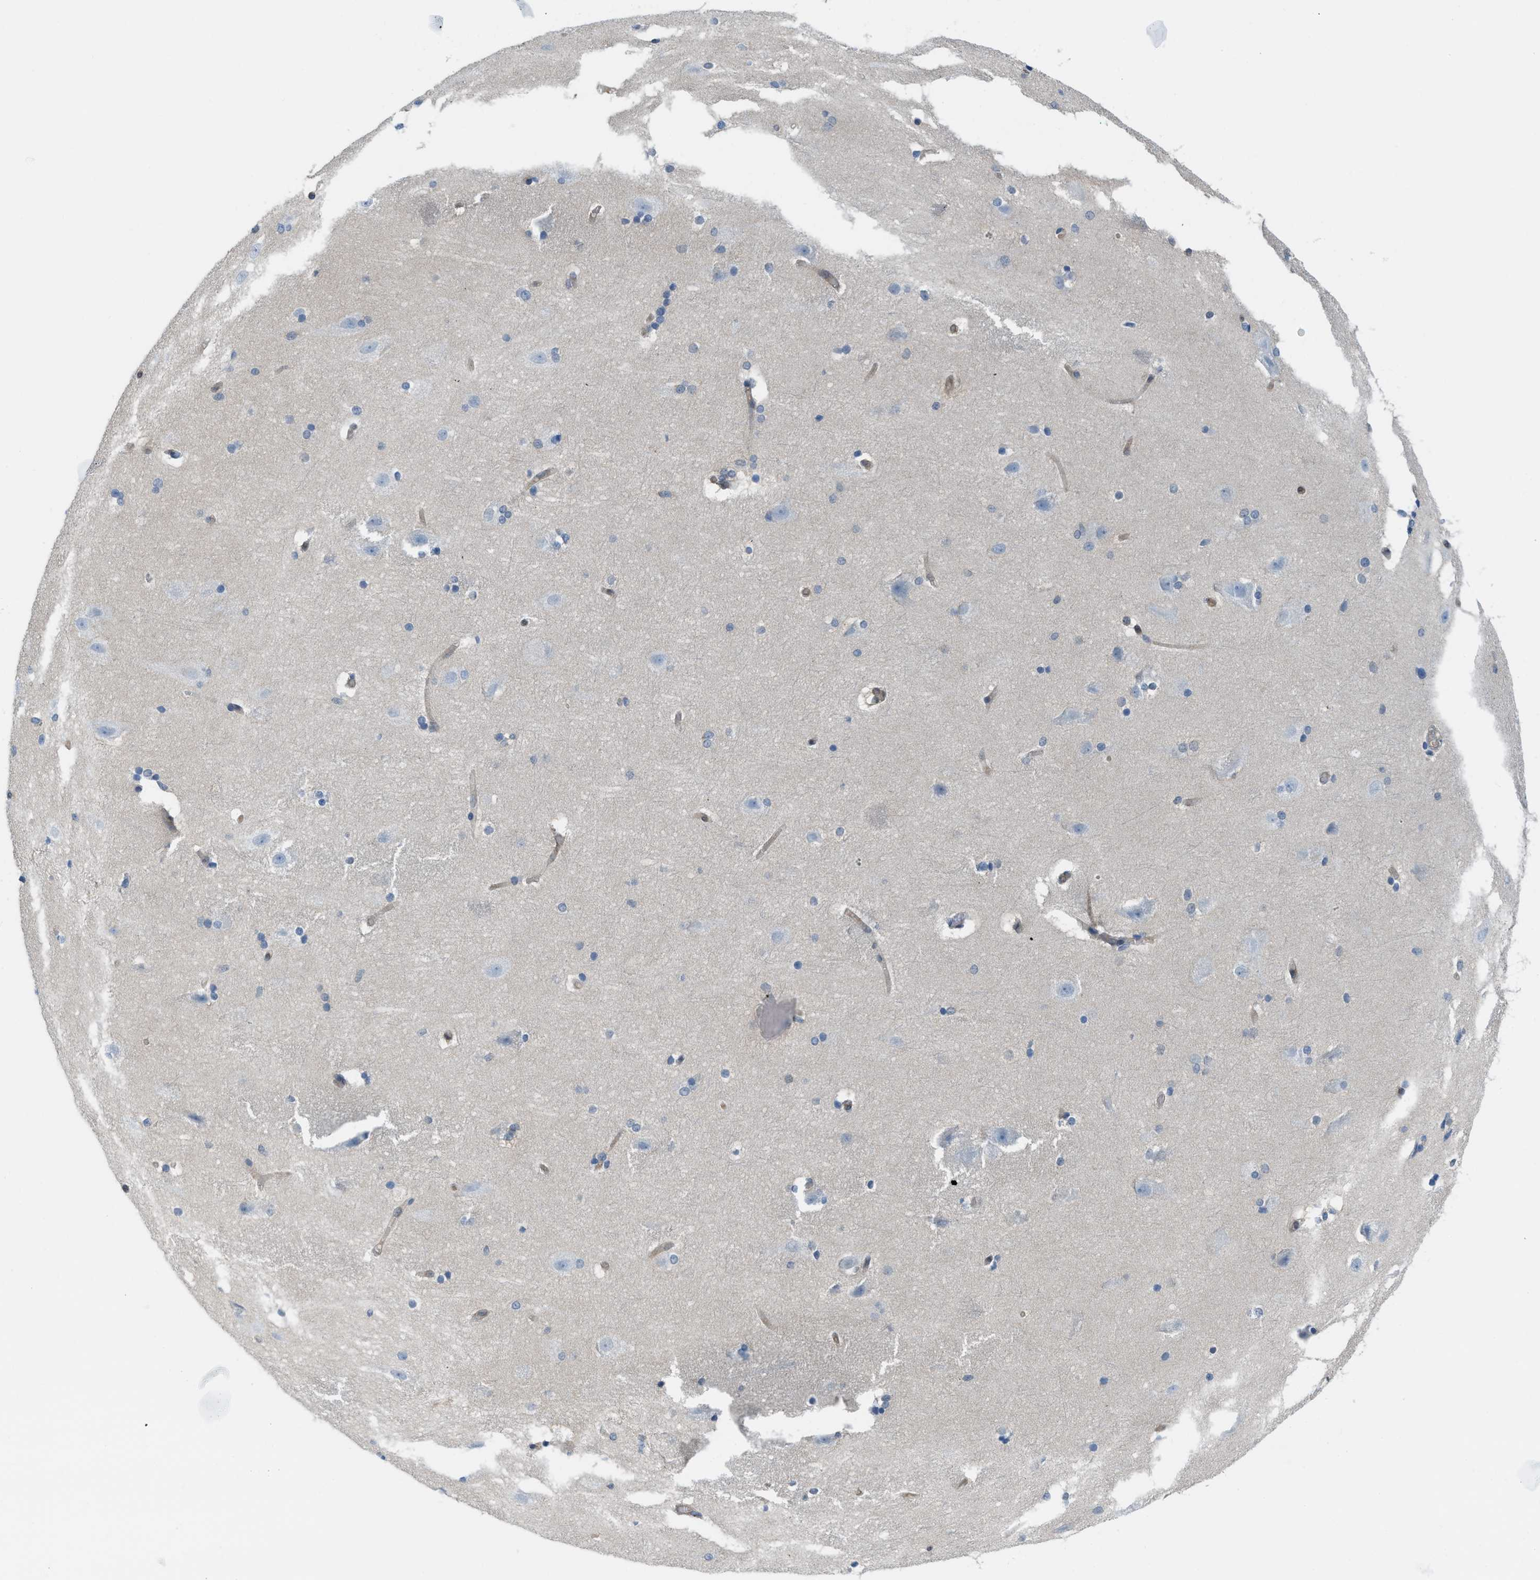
{"staining": {"intensity": "negative", "quantity": "none", "location": "none"}, "tissue": "cerebral cortex", "cell_type": "Endothelial cells", "image_type": "normal", "snomed": [{"axis": "morphology", "description": "Normal tissue, NOS"}, {"axis": "topography", "description": "Cerebral cortex"}, {"axis": "topography", "description": "Hippocampus"}], "caption": "IHC of normal cerebral cortex exhibits no positivity in endothelial cells.", "gene": "CSTB", "patient": {"sex": "female", "age": 19}}